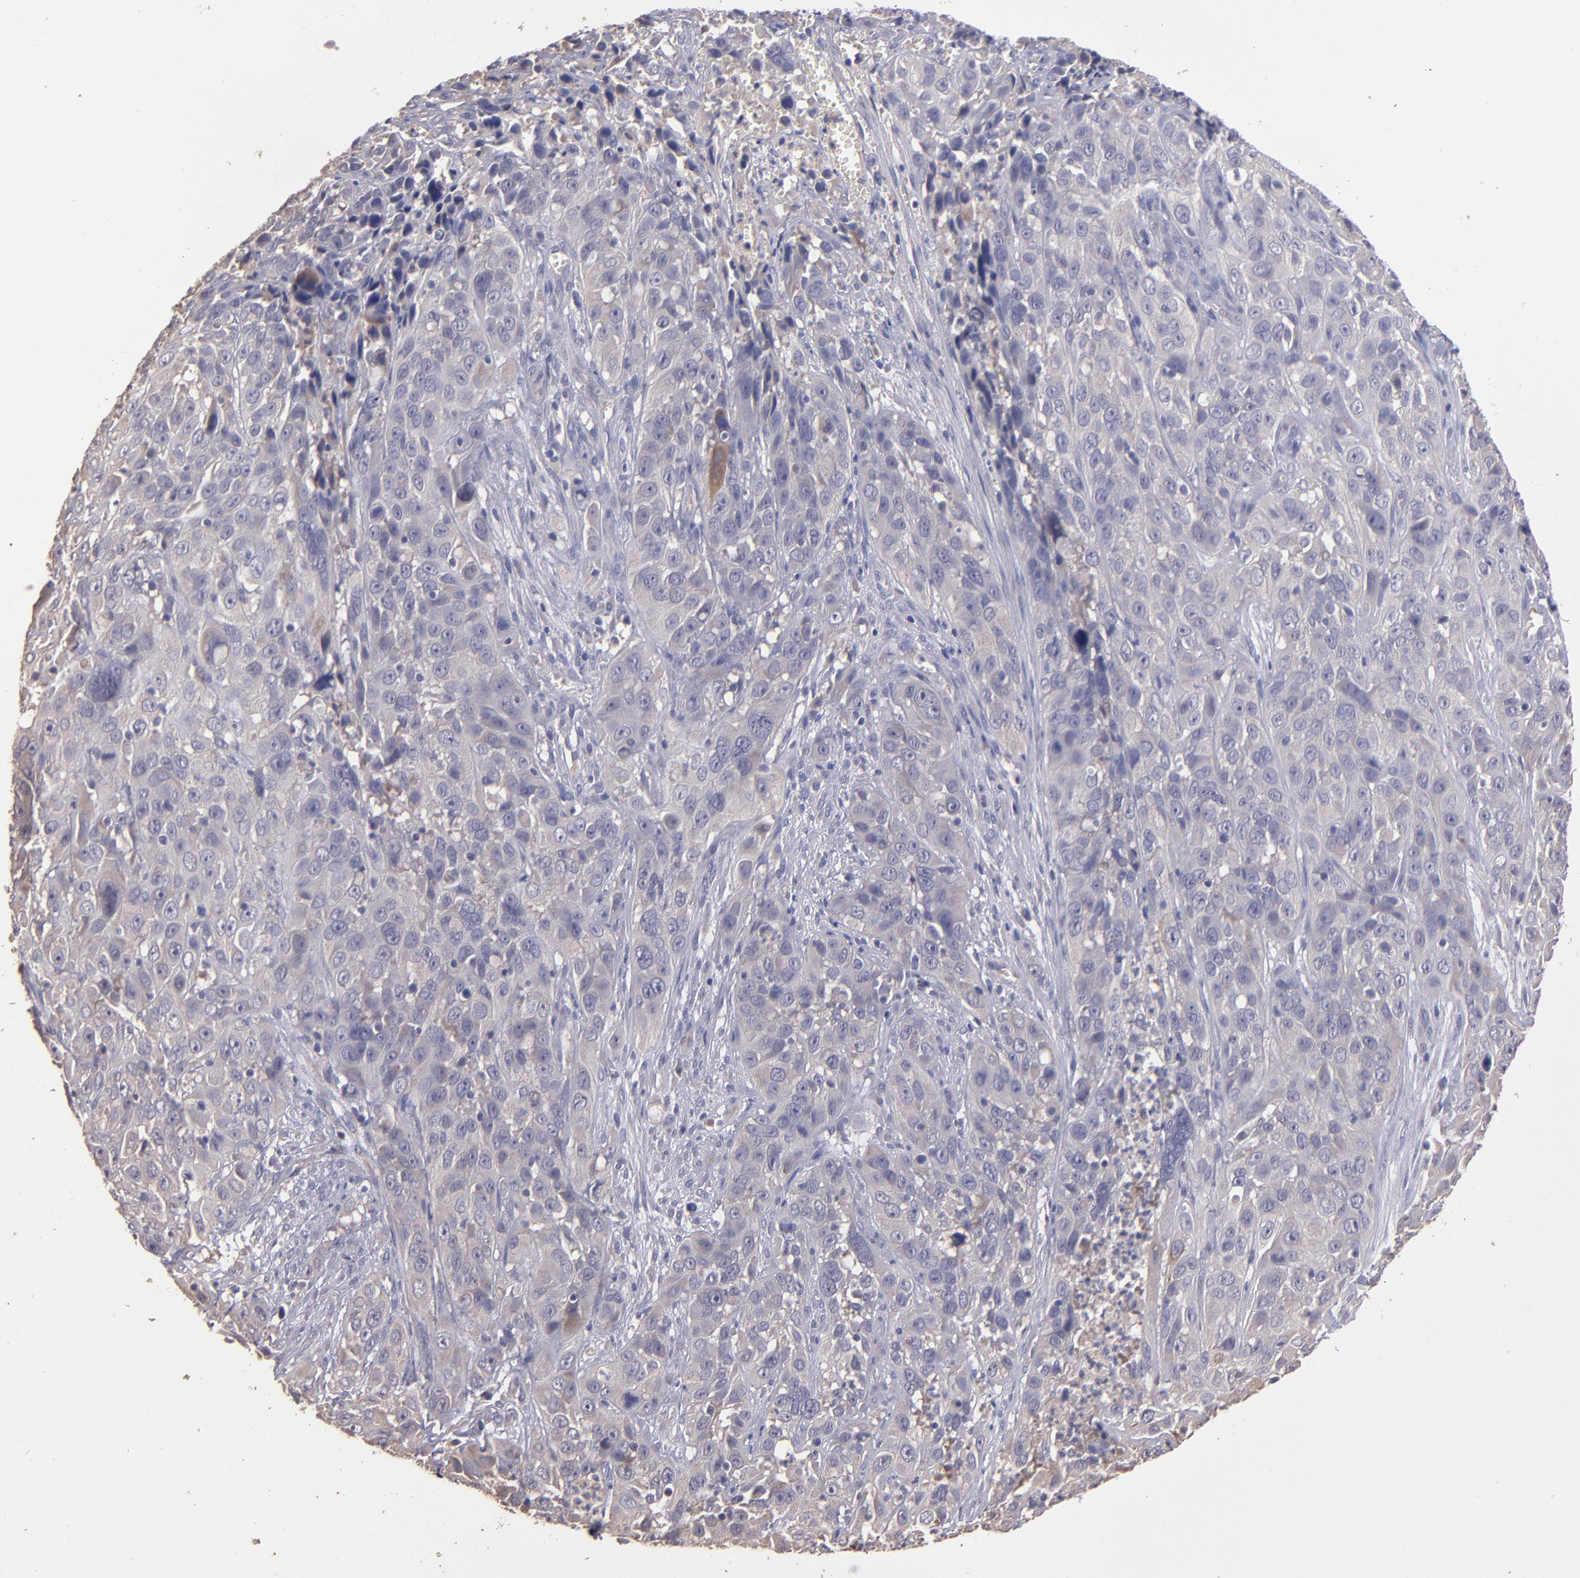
{"staining": {"intensity": "negative", "quantity": "none", "location": "none"}, "tissue": "cervical cancer", "cell_type": "Tumor cells", "image_type": "cancer", "snomed": [{"axis": "morphology", "description": "Squamous cell carcinoma, NOS"}, {"axis": "topography", "description": "Cervix"}], "caption": "High power microscopy histopathology image of an immunohistochemistry (IHC) image of cervical squamous cell carcinoma, revealing no significant expression in tumor cells. (IHC, brightfield microscopy, high magnification).", "gene": "GNAZ", "patient": {"sex": "female", "age": 32}}